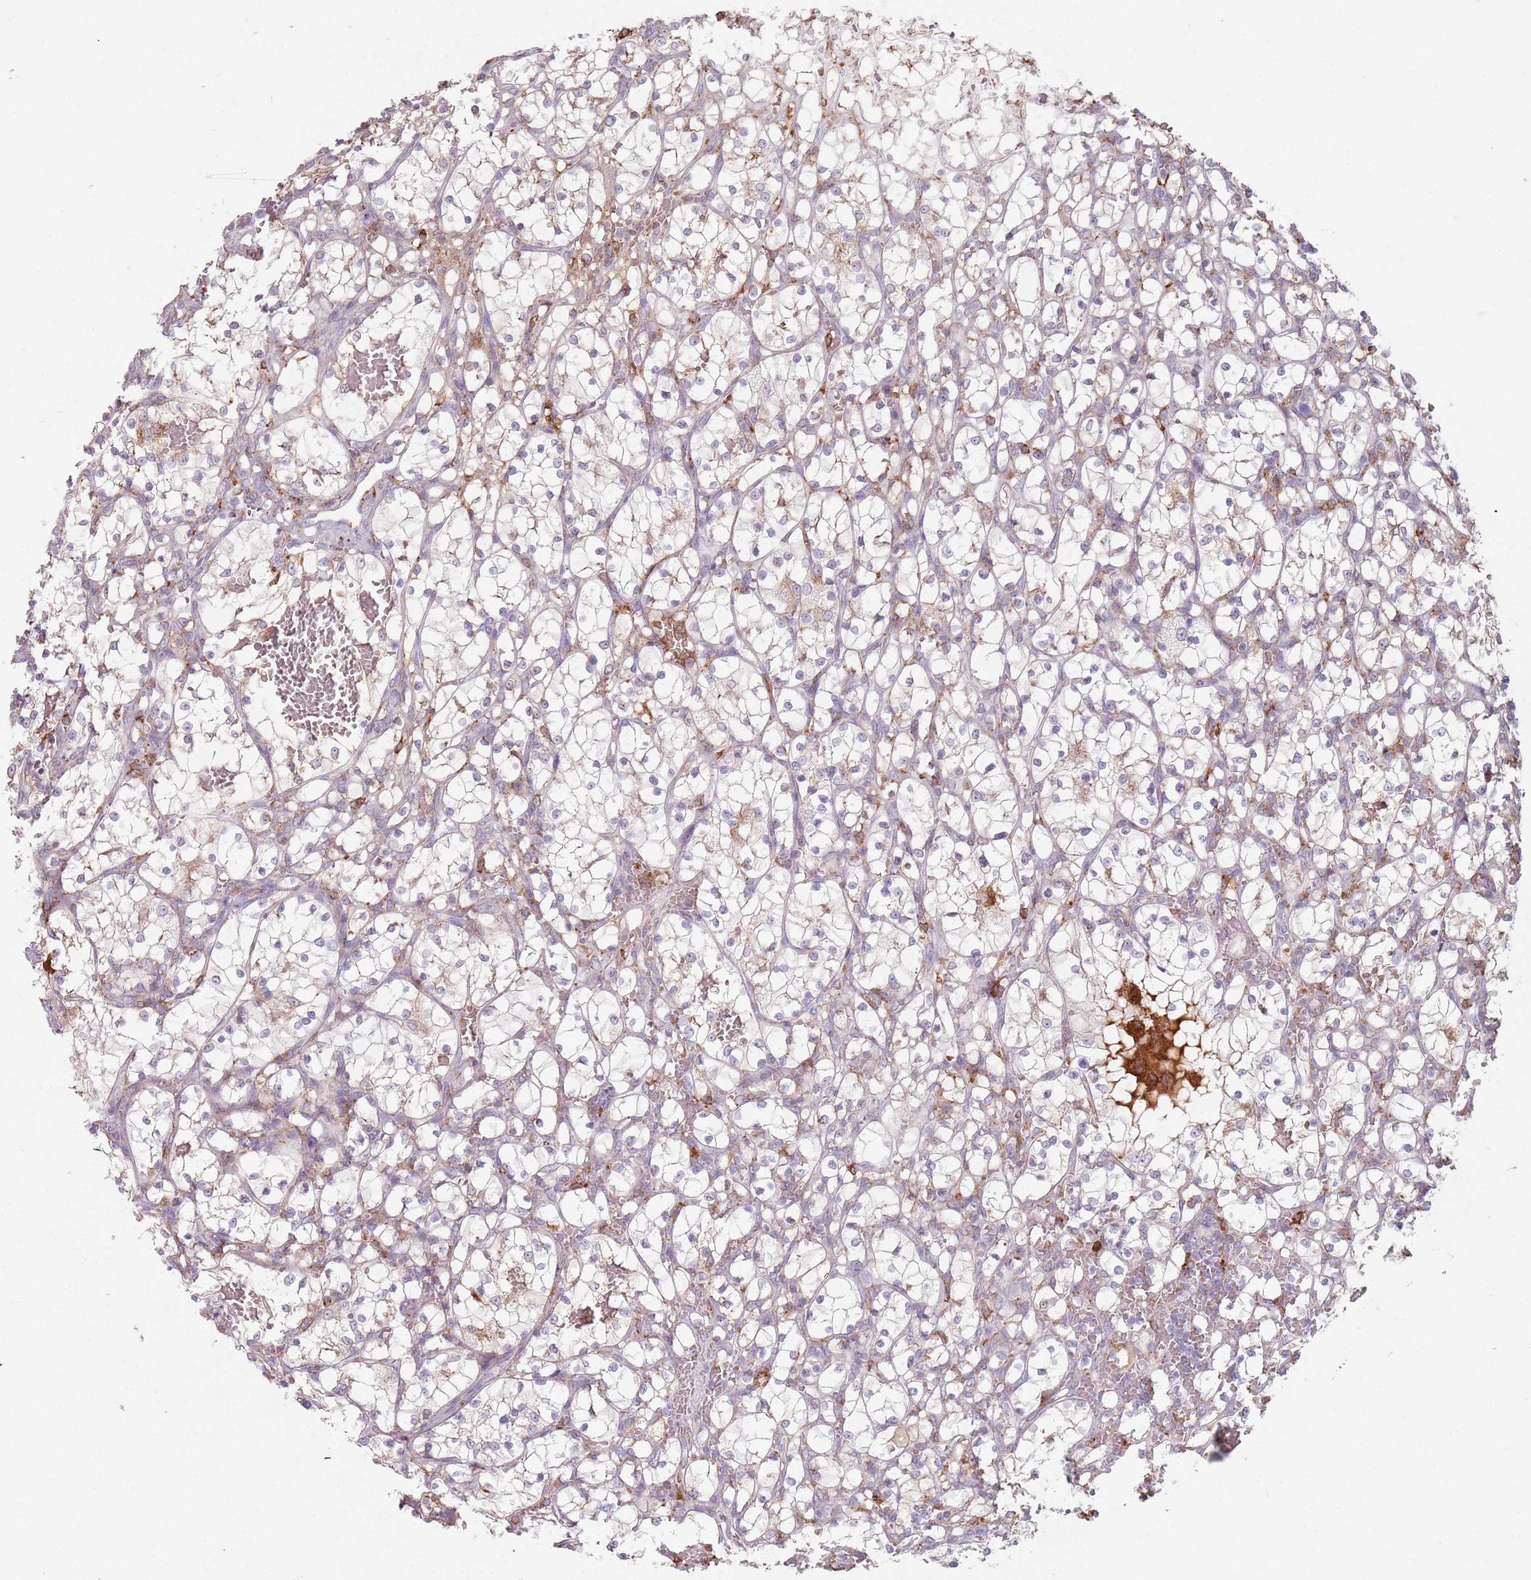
{"staining": {"intensity": "negative", "quantity": "none", "location": "none"}, "tissue": "renal cancer", "cell_type": "Tumor cells", "image_type": "cancer", "snomed": [{"axis": "morphology", "description": "Adenocarcinoma, NOS"}, {"axis": "topography", "description": "Kidney"}], "caption": "High power microscopy micrograph of an immunohistochemistry (IHC) histopathology image of adenocarcinoma (renal), revealing no significant expression in tumor cells.", "gene": "COLGALT1", "patient": {"sex": "female", "age": 69}}